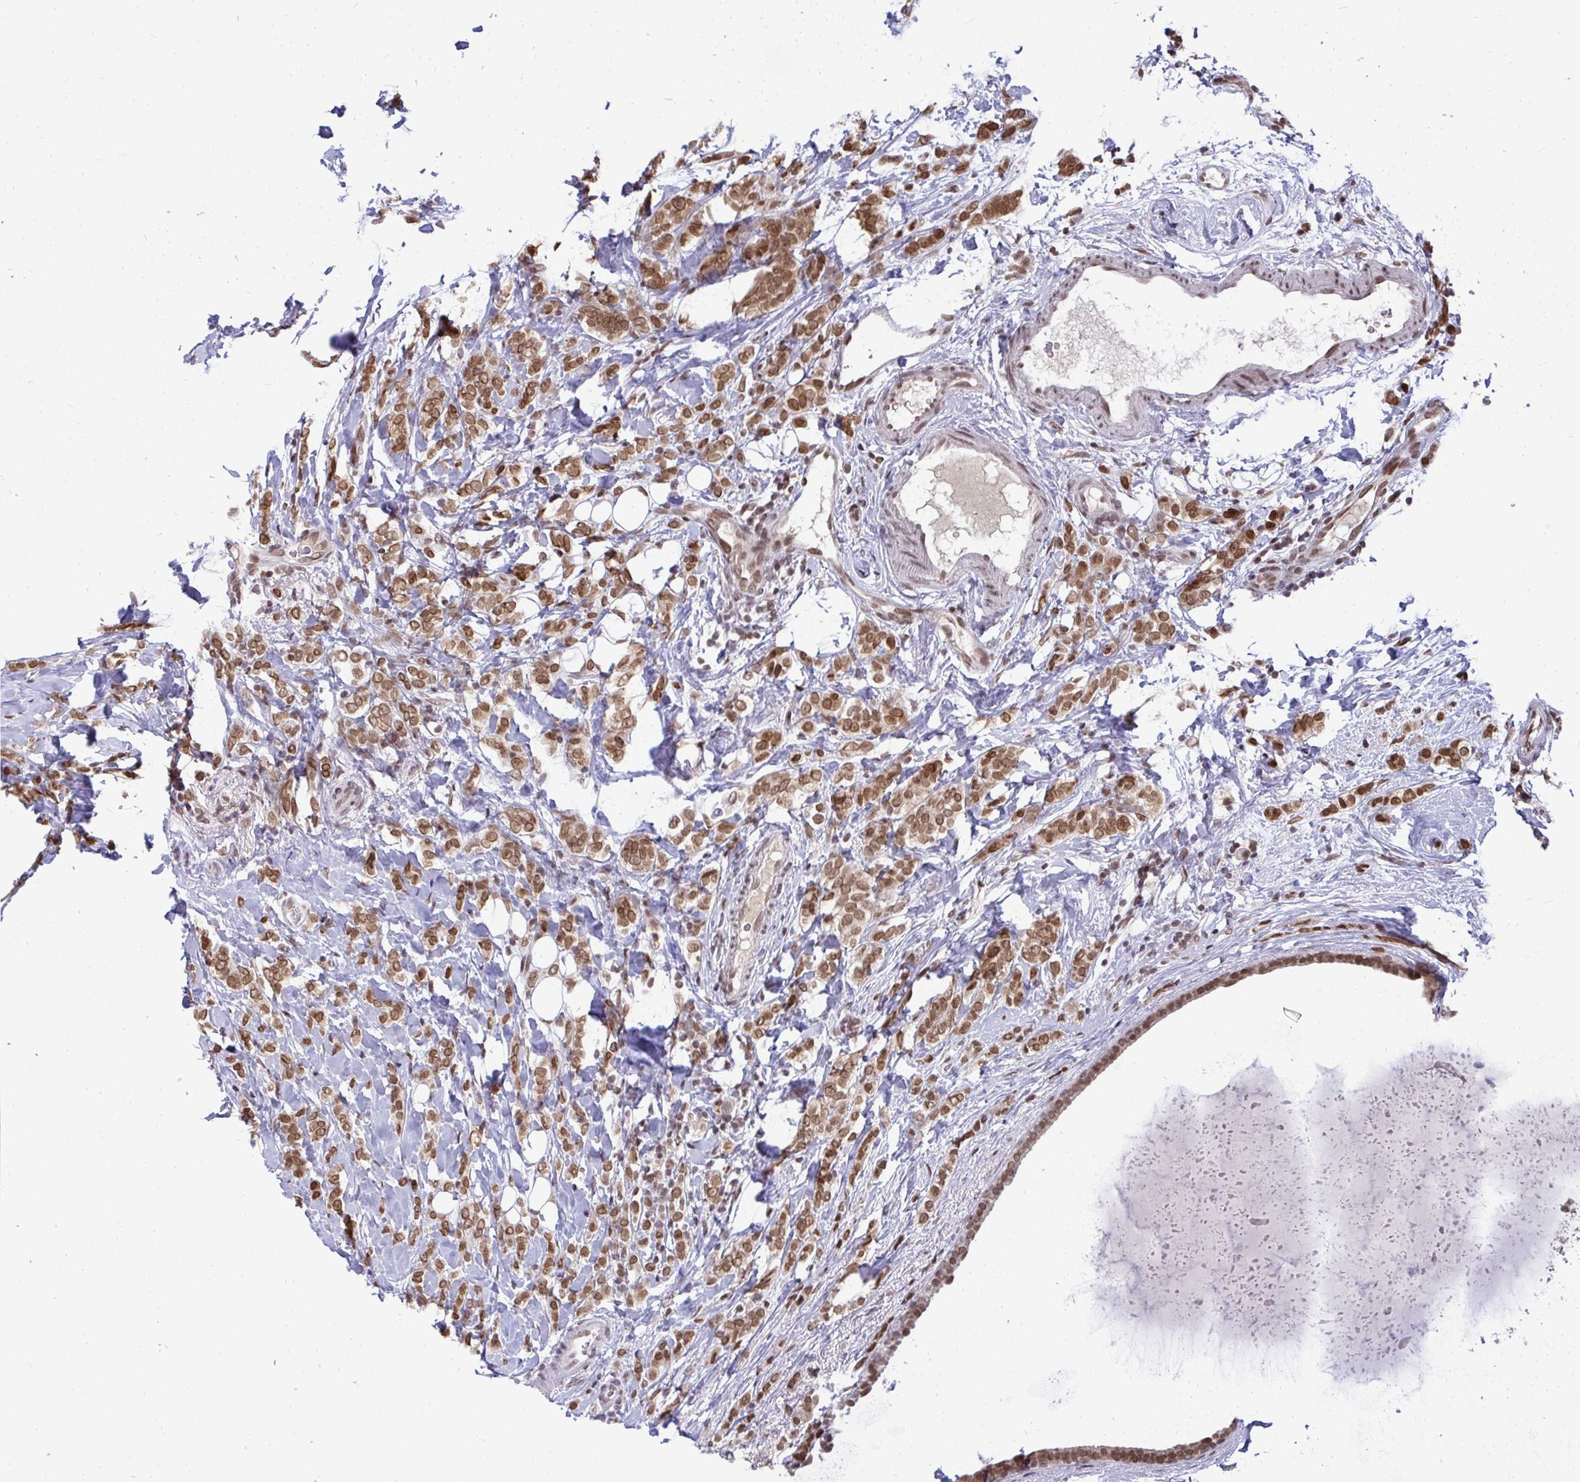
{"staining": {"intensity": "moderate", "quantity": ">75%", "location": "nuclear"}, "tissue": "breast cancer", "cell_type": "Tumor cells", "image_type": "cancer", "snomed": [{"axis": "morphology", "description": "Lobular carcinoma"}, {"axis": "topography", "description": "Breast"}], "caption": "Immunohistochemical staining of human lobular carcinoma (breast) exhibits moderate nuclear protein positivity in approximately >75% of tumor cells.", "gene": "JPT1", "patient": {"sex": "female", "age": 49}}